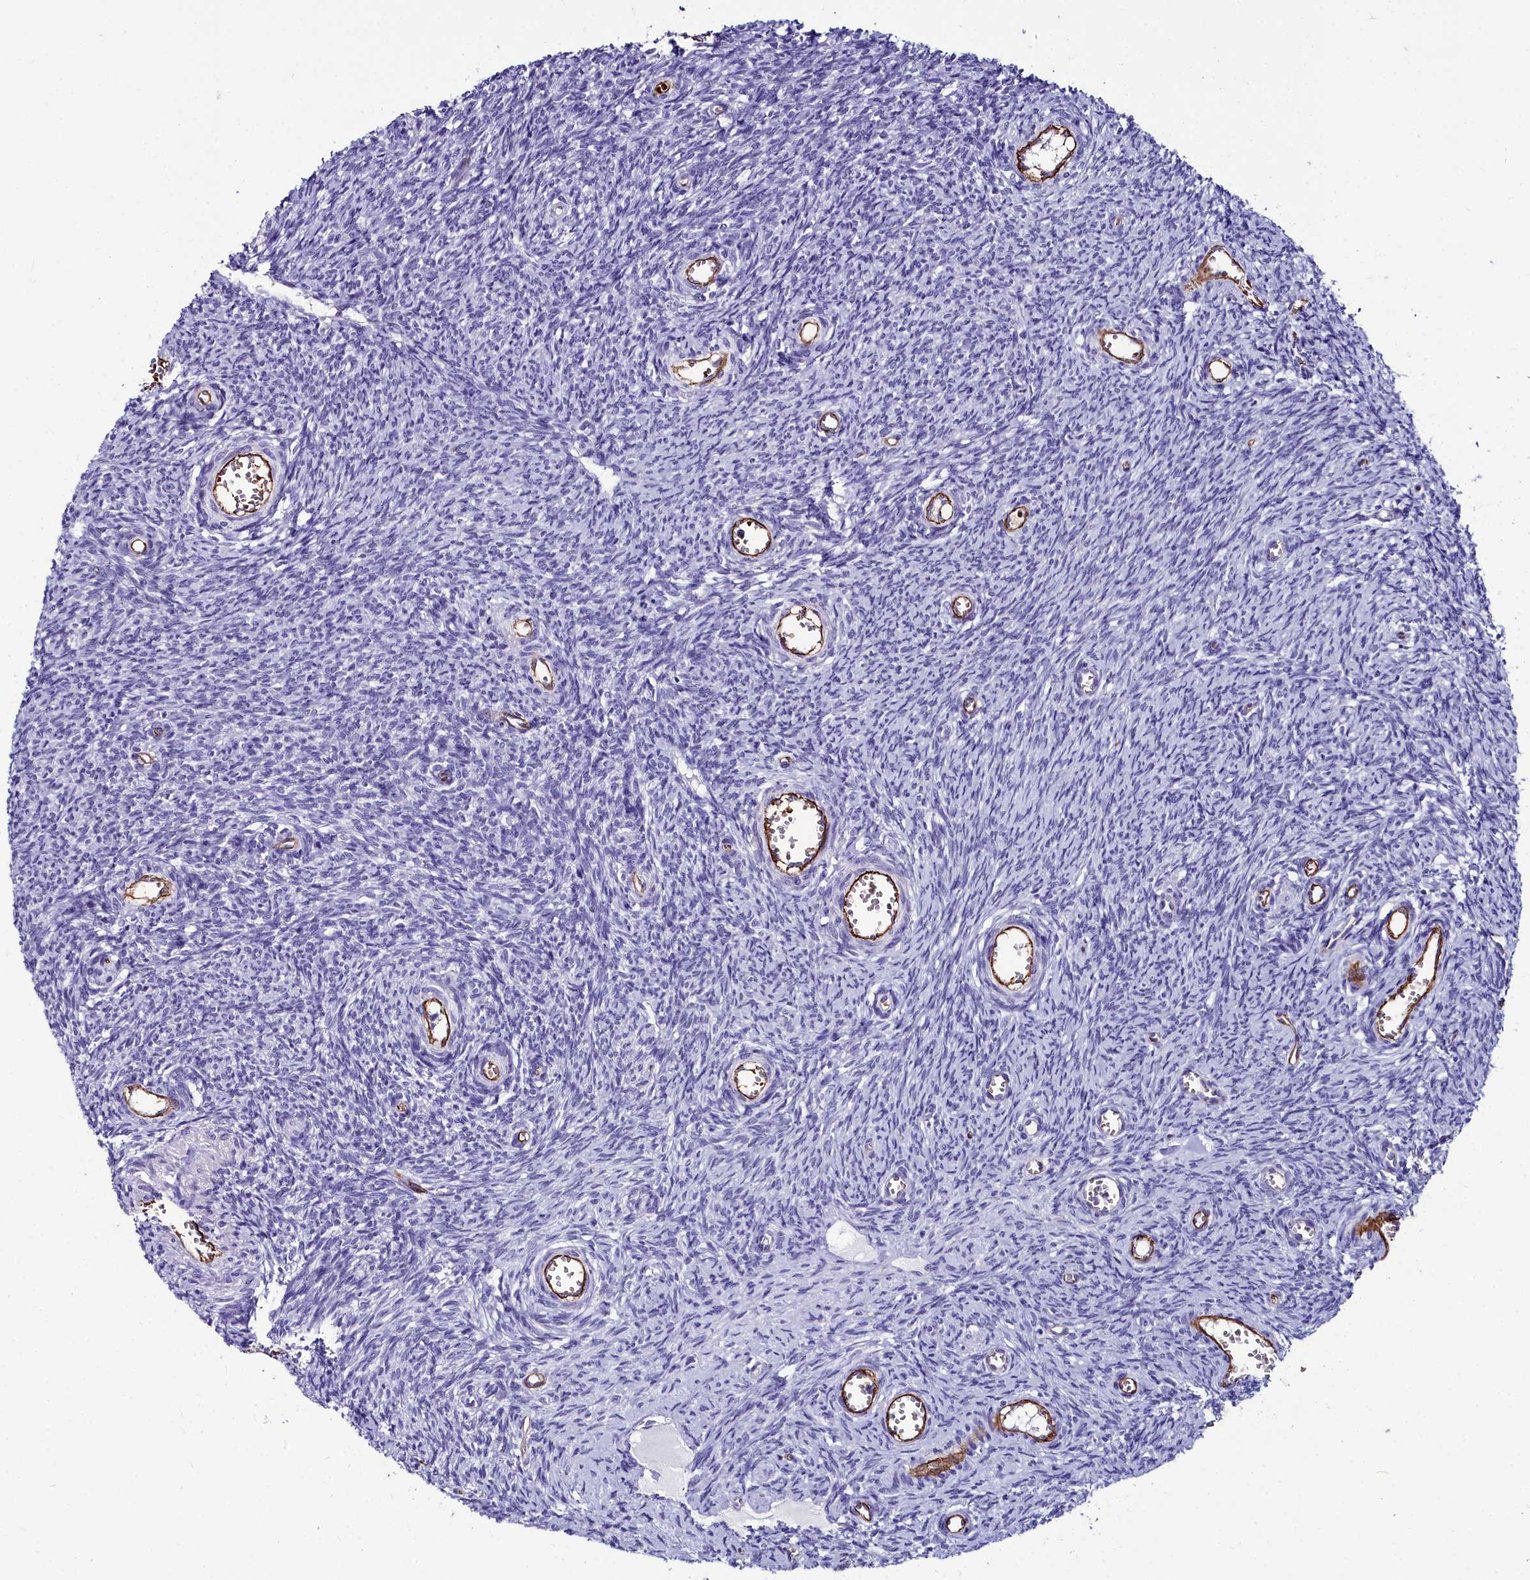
{"staining": {"intensity": "negative", "quantity": "none", "location": "none"}, "tissue": "ovary", "cell_type": "Ovarian stroma cells", "image_type": "normal", "snomed": [{"axis": "morphology", "description": "Normal tissue, NOS"}, {"axis": "topography", "description": "Ovary"}], "caption": "This is an immunohistochemistry (IHC) histopathology image of normal ovary. There is no staining in ovarian stroma cells.", "gene": "CYP4F11", "patient": {"sex": "female", "age": 44}}